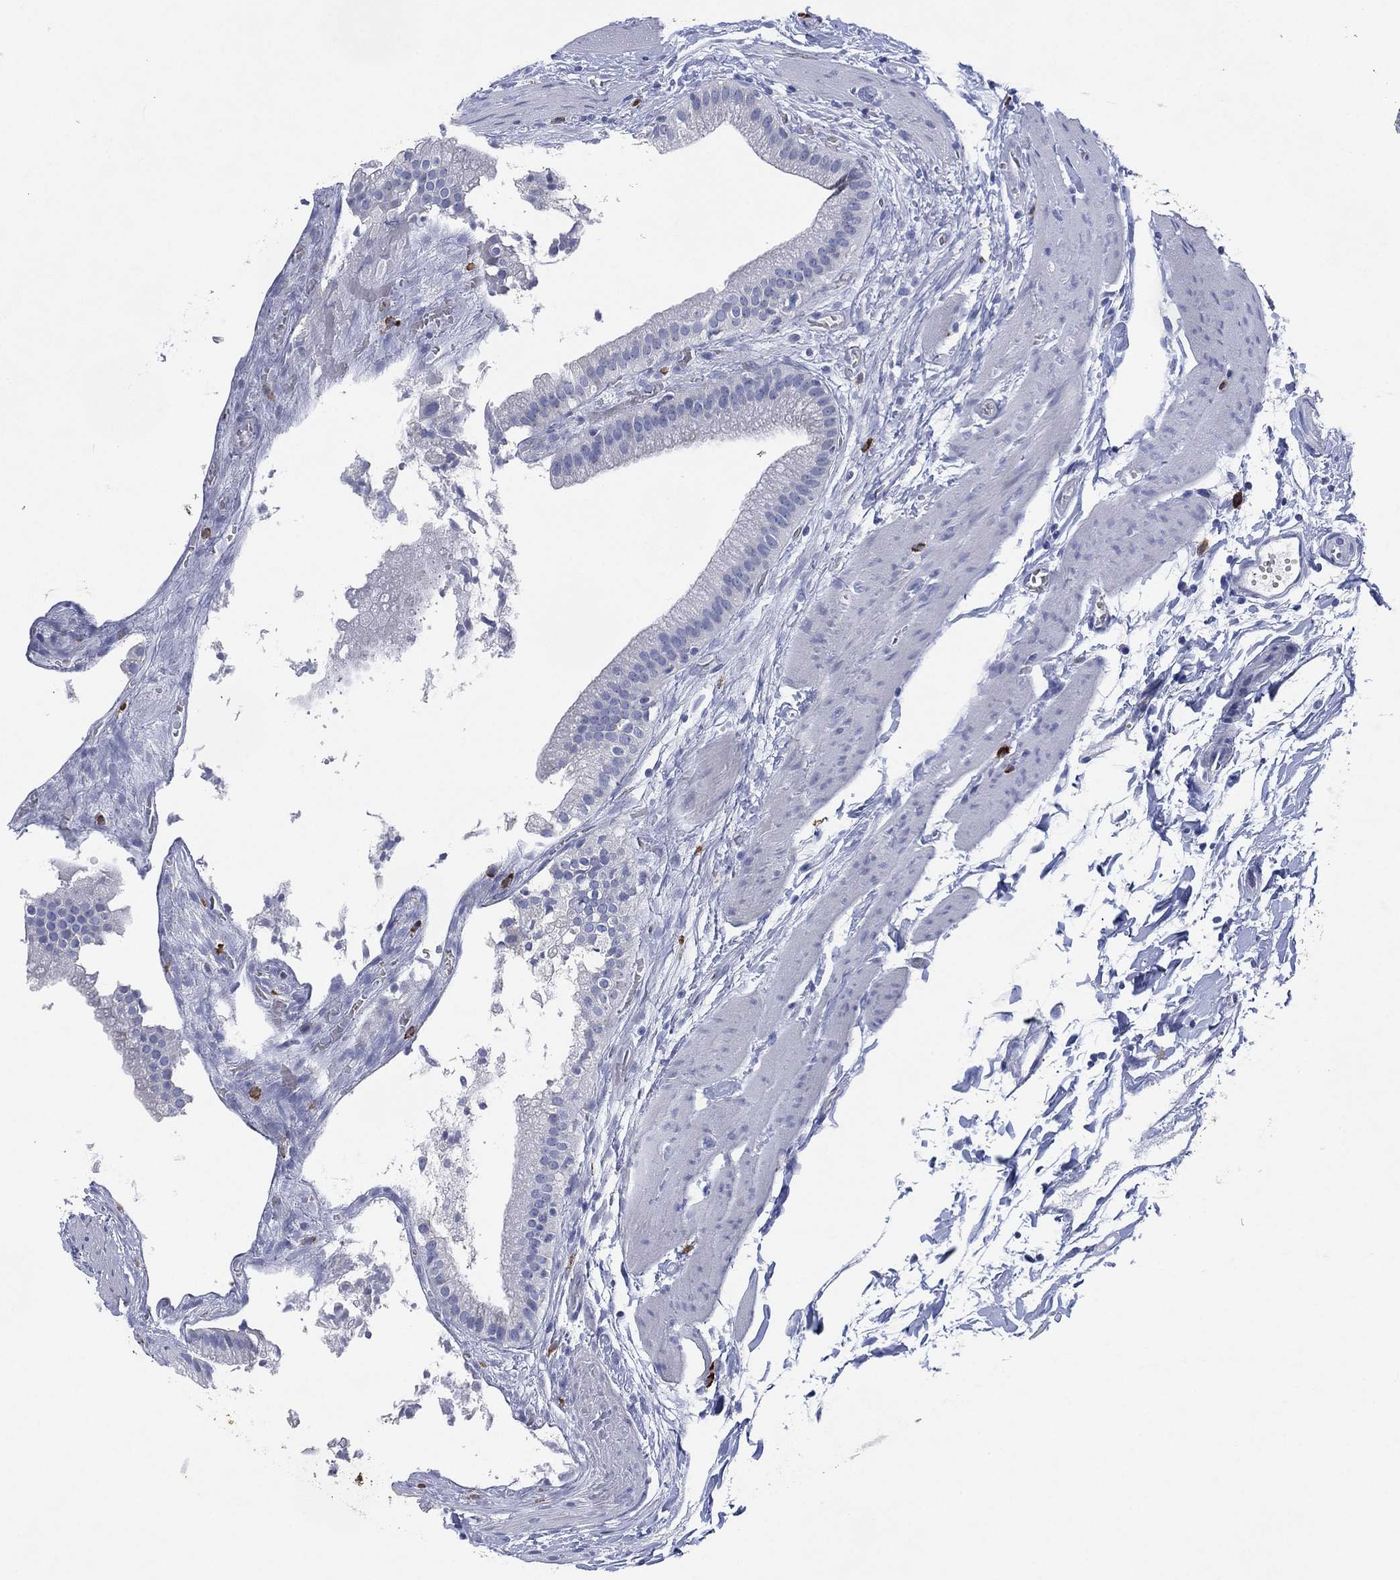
{"staining": {"intensity": "negative", "quantity": "none", "location": "none"}, "tissue": "gallbladder", "cell_type": "Glandular cells", "image_type": "normal", "snomed": [{"axis": "morphology", "description": "Normal tissue, NOS"}, {"axis": "topography", "description": "Gallbladder"}], "caption": "This histopathology image is of benign gallbladder stained with IHC to label a protein in brown with the nuclei are counter-stained blue. There is no expression in glandular cells. (DAB immunohistochemistry with hematoxylin counter stain).", "gene": "CHRNA3", "patient": {"sex": "male", "age": 67}}